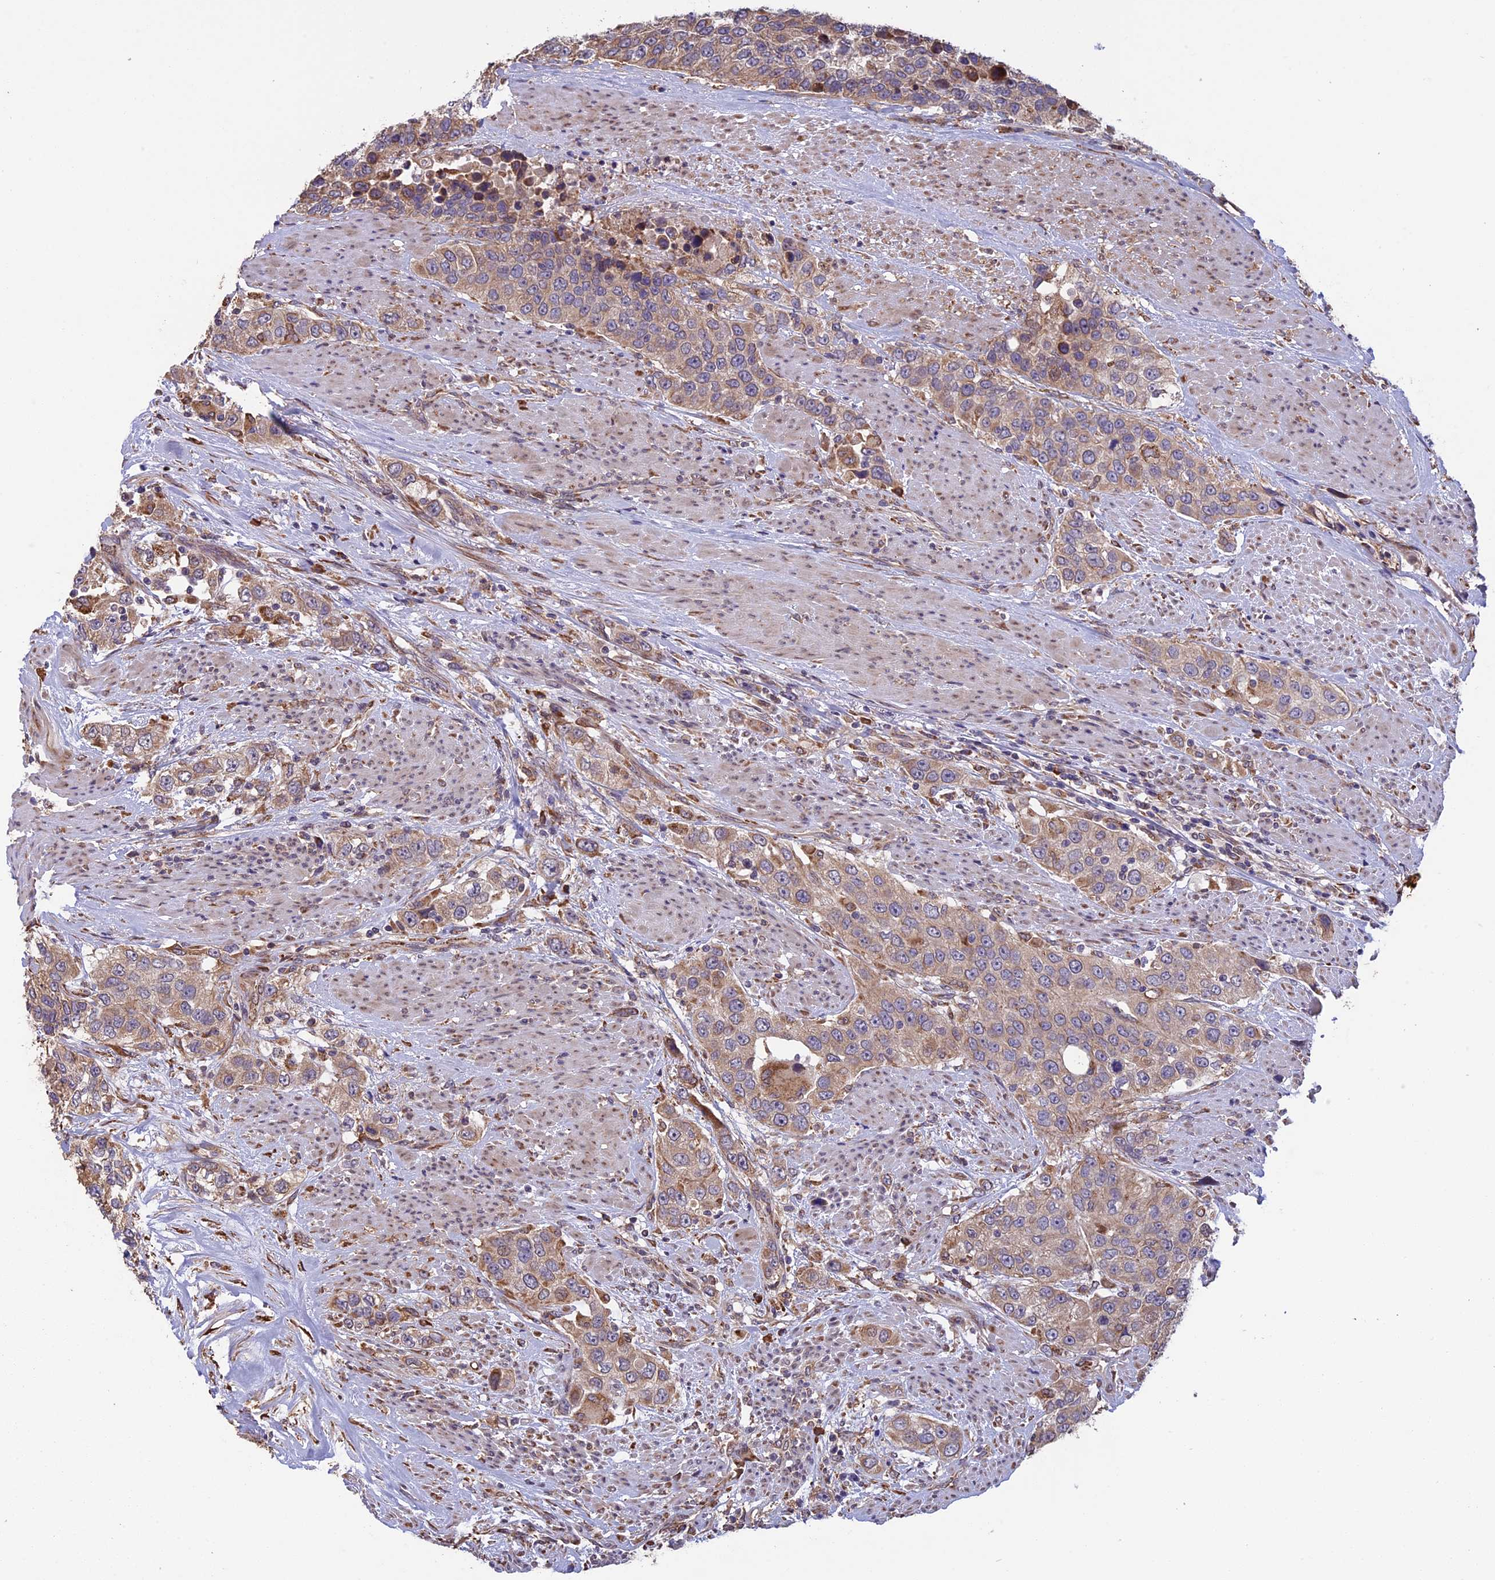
{"staining": {"intensity": "weak", "quantity": ">75%", "location": "cytoplasmic/membranous"}, "tissue": "urothelial cancer", "cell_type": "Tumor cells", "image_type": "cancer", "snomed": [{"axis": "morphology", "description": "Urothelial carcinoma, High grade"}, {"axis": "topography", "description": "Urinary bladder"}], "caption": "Immunohistochemistry (IHC) of high-grade urothelial carcinoma demonstrates low levels of weak cytoplasmic/membranous staining in about >75% of tumor cells. (DAB IHC, brown staining for protein, blue staining for nuclei).", "gene": "DMRTA2", "patient": {"sex": "female", "age": 80}}